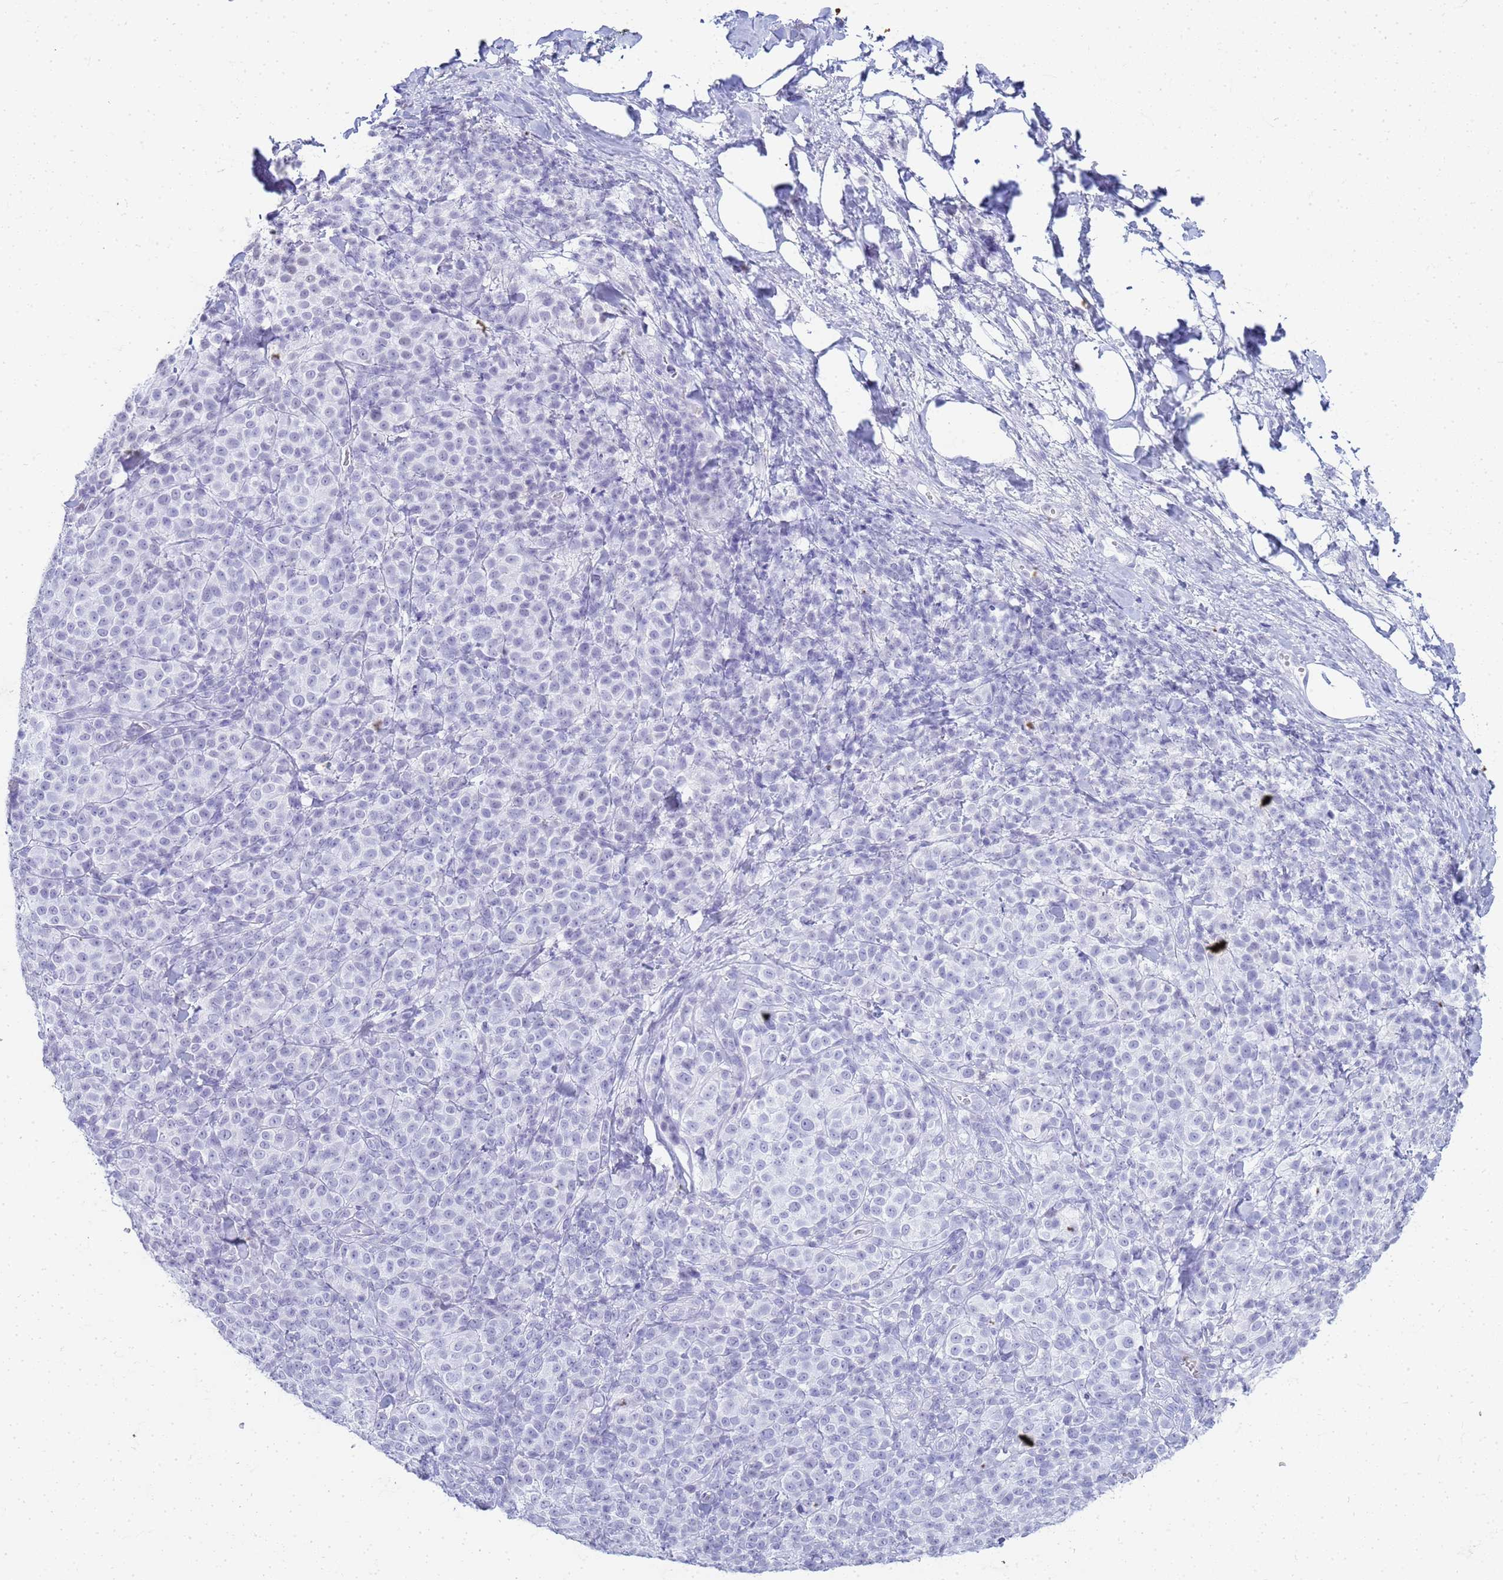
{"staining": {"intensity": "negative", "quantity": "none", "location": "none"}, "tissue": "melanoma", "cell_type": "Tumor cells", "image_type": "cancer", "snomed": [{"axis": "morphology", "description": "Normal tissue, NOS"}, {"axis": "morphology", "description": "Malignant melanoma, NOS"}, {"axis": "topography", "description": "Skin"}], "caption": "Immunohistochemical staining of melanoma reveals no significant positivity in tumor cells. (Immunohistochemistry (ihc), brightfield microscopy, high magnification).", "gene": "SLC7A9", "patient": {"sex": "female", "age": 34}}